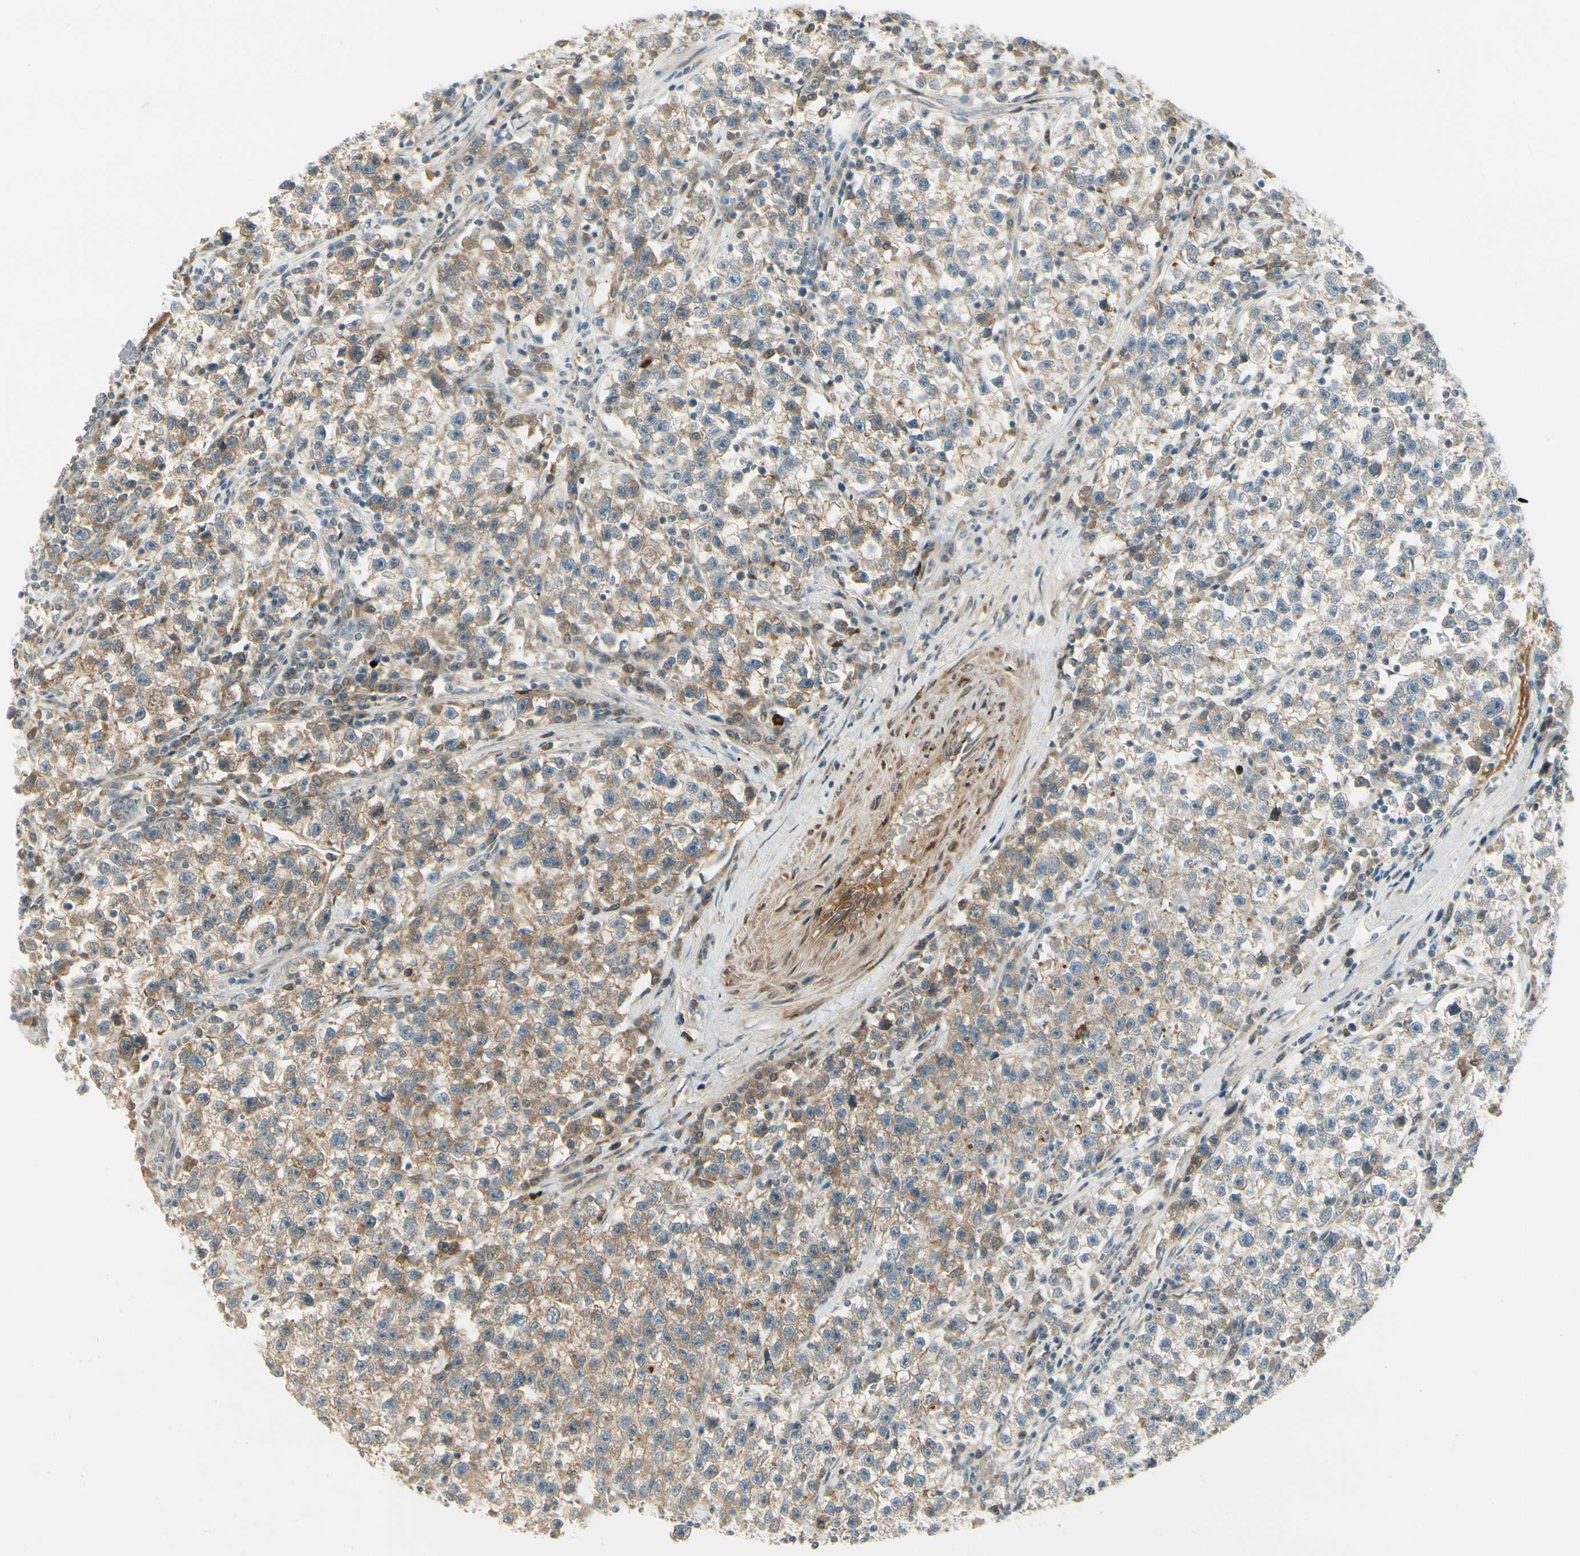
{"staining": {"intensity": "weak", "quantity": "25%-75%", "location": "cytoplasmic/membranous"}, "tissue": "testis cancer", "cell_type": "Tumor cells", "image_type": "cancer", "snomed": [{"axis": "morphology", "description": "Seminoma, NOS"}, {"axis": "topography", "description": "Testis"}], "caption": "Approximately 25%-75% of tumor cells in human testis cancer (seminoma) display weak cytoplasmic/membranous protein staining as visualized by brown immunohistochemical staining.", "gene": "EPHB3", "patient": {"sex": "male", "age": 22}}